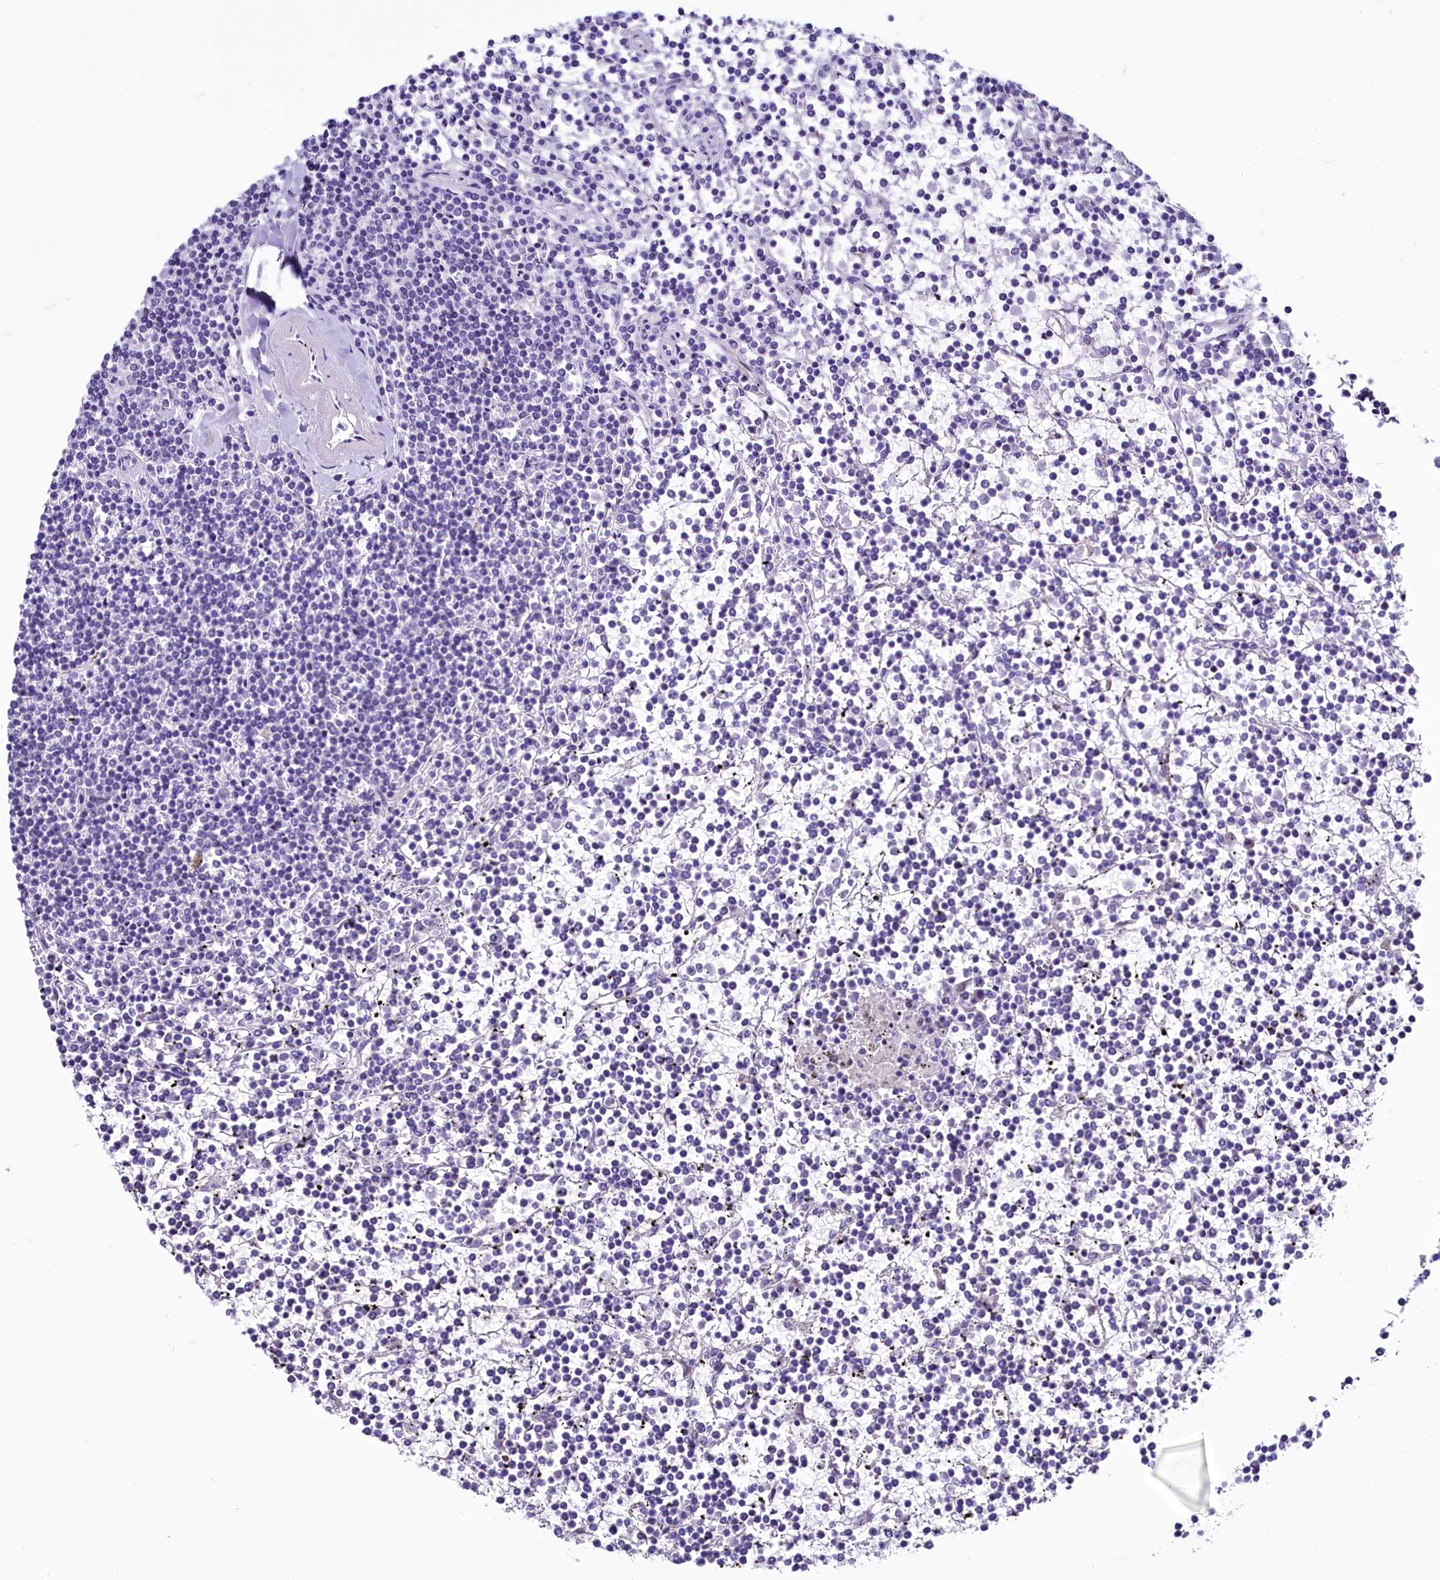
{"staining": {"intensity": "negative", "quantity": "none", "location": "none"}, "tissue": "lymphoma", "cell_type": "Tumor cells", "image_type": "cancer", "snomed": [{"axis": "morphology", "description": "Malignant lymphoma, non-Hodgkin's type, Low grade"}, {"axis": "topography", "description": "Spleen"}], "caption": "Immunohistochemical staining of malignant lymphoma, non-Hodgkin's type (low-grade) demonstrates no significant positivity in tumor cells. (DAB (3,3'-diaminobenzidine) IHC, high magnification).", "gene": "SH3TC2", "patient": {"sex": "female", "age": 19}}